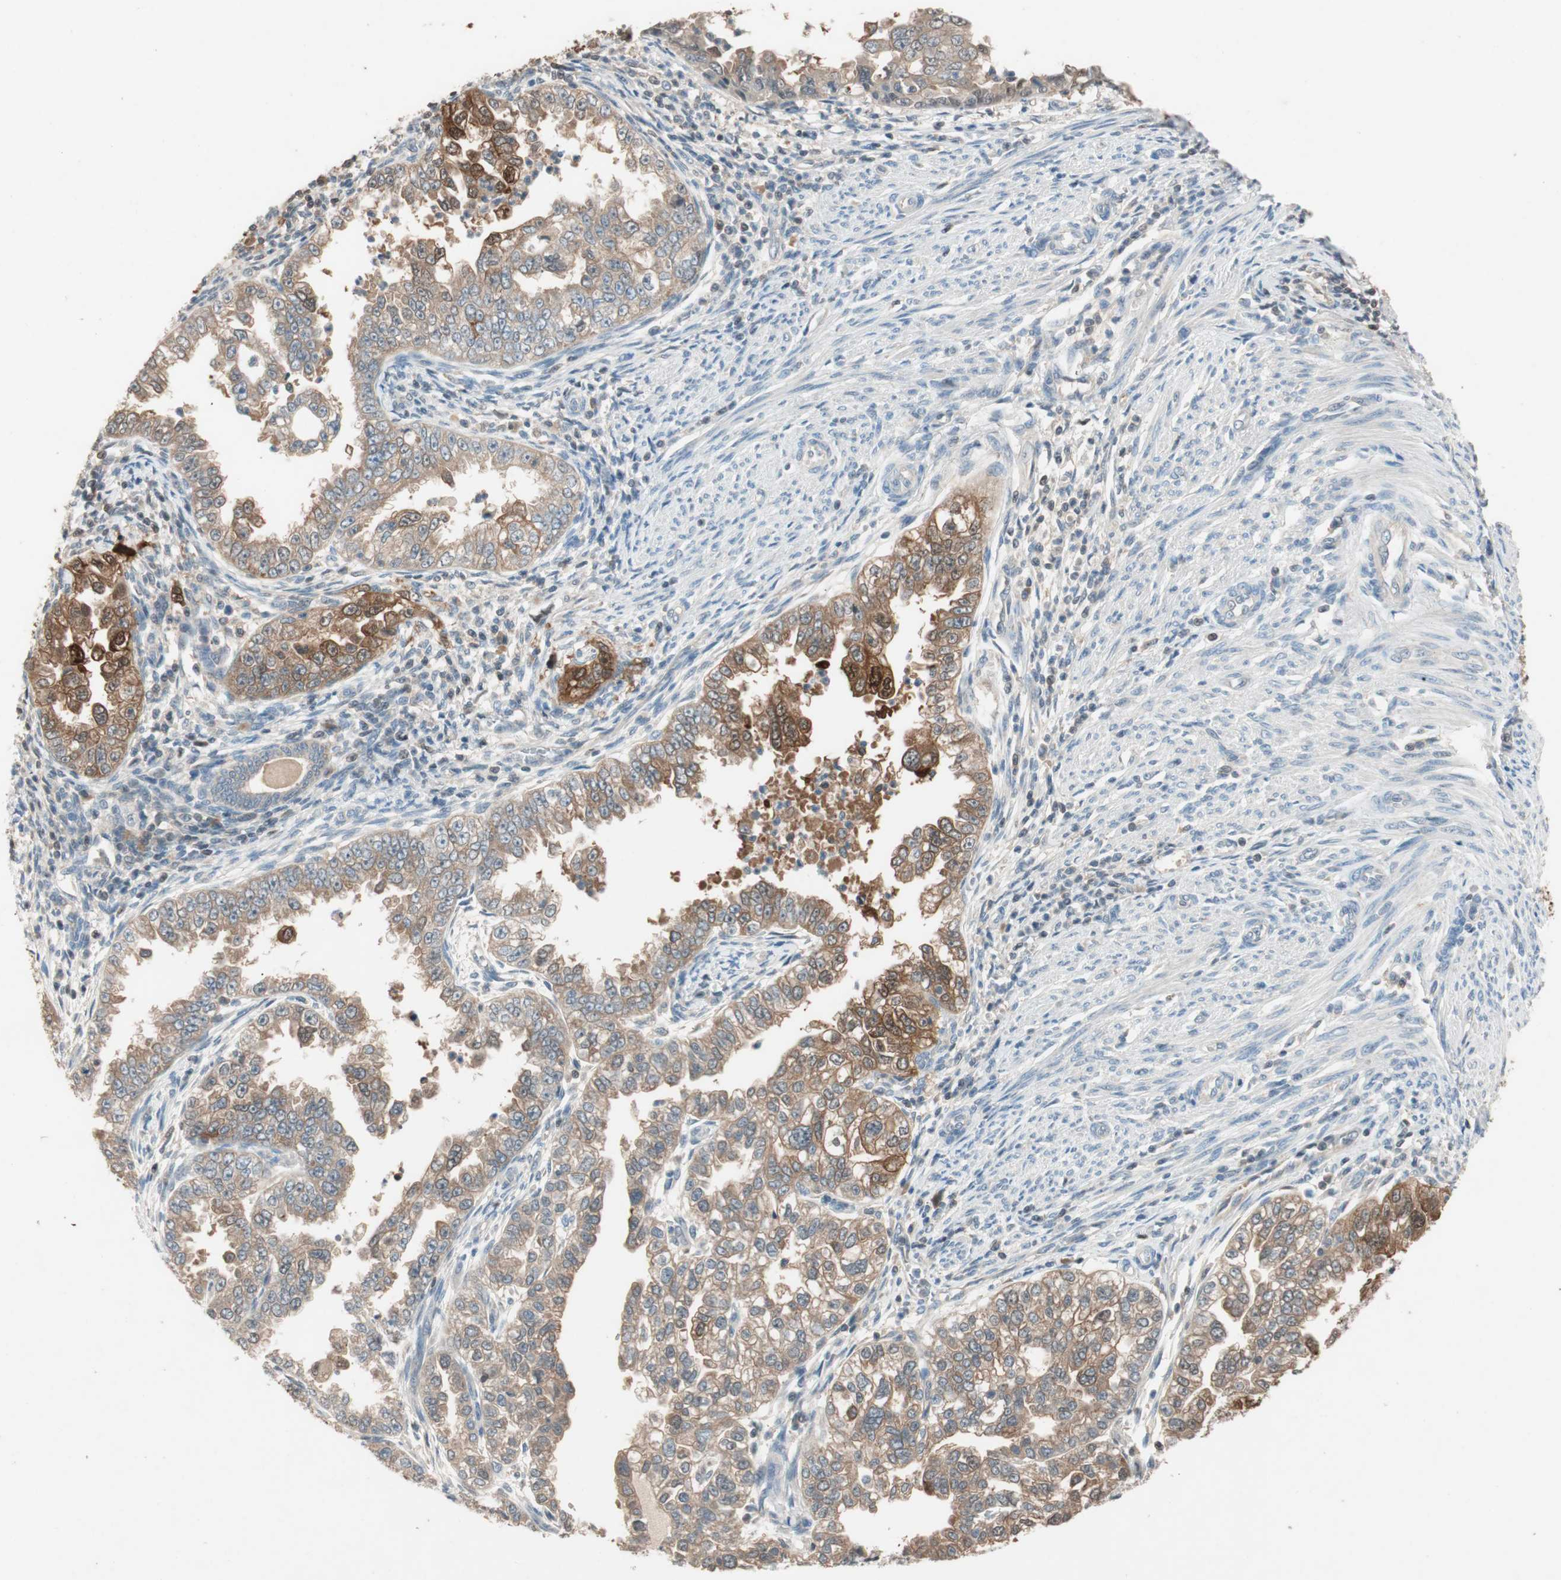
{"staining": {"intensity": "strong", "quantity": "<25%", "location": "cytoplasmic/membranous,nuclear"}, "tissue": "endometrial cancer", "cell_type": "Tumor cells", "image_type": "cancer", "snomed": [{"axis": "morphology", "description": "Adenocarcinoma, NOS"}, {"axis": "topography", "description": "Endometrium"}], "caption": "Tumor cells exhibit medium levels of strong cytoplasmic/membranous and nuclear positivity in approximately <25% of cells in human adenocarcinoma (endometrial).", "gene": "SERPINB5", "patient": {"sex": "female", "age": 85}}